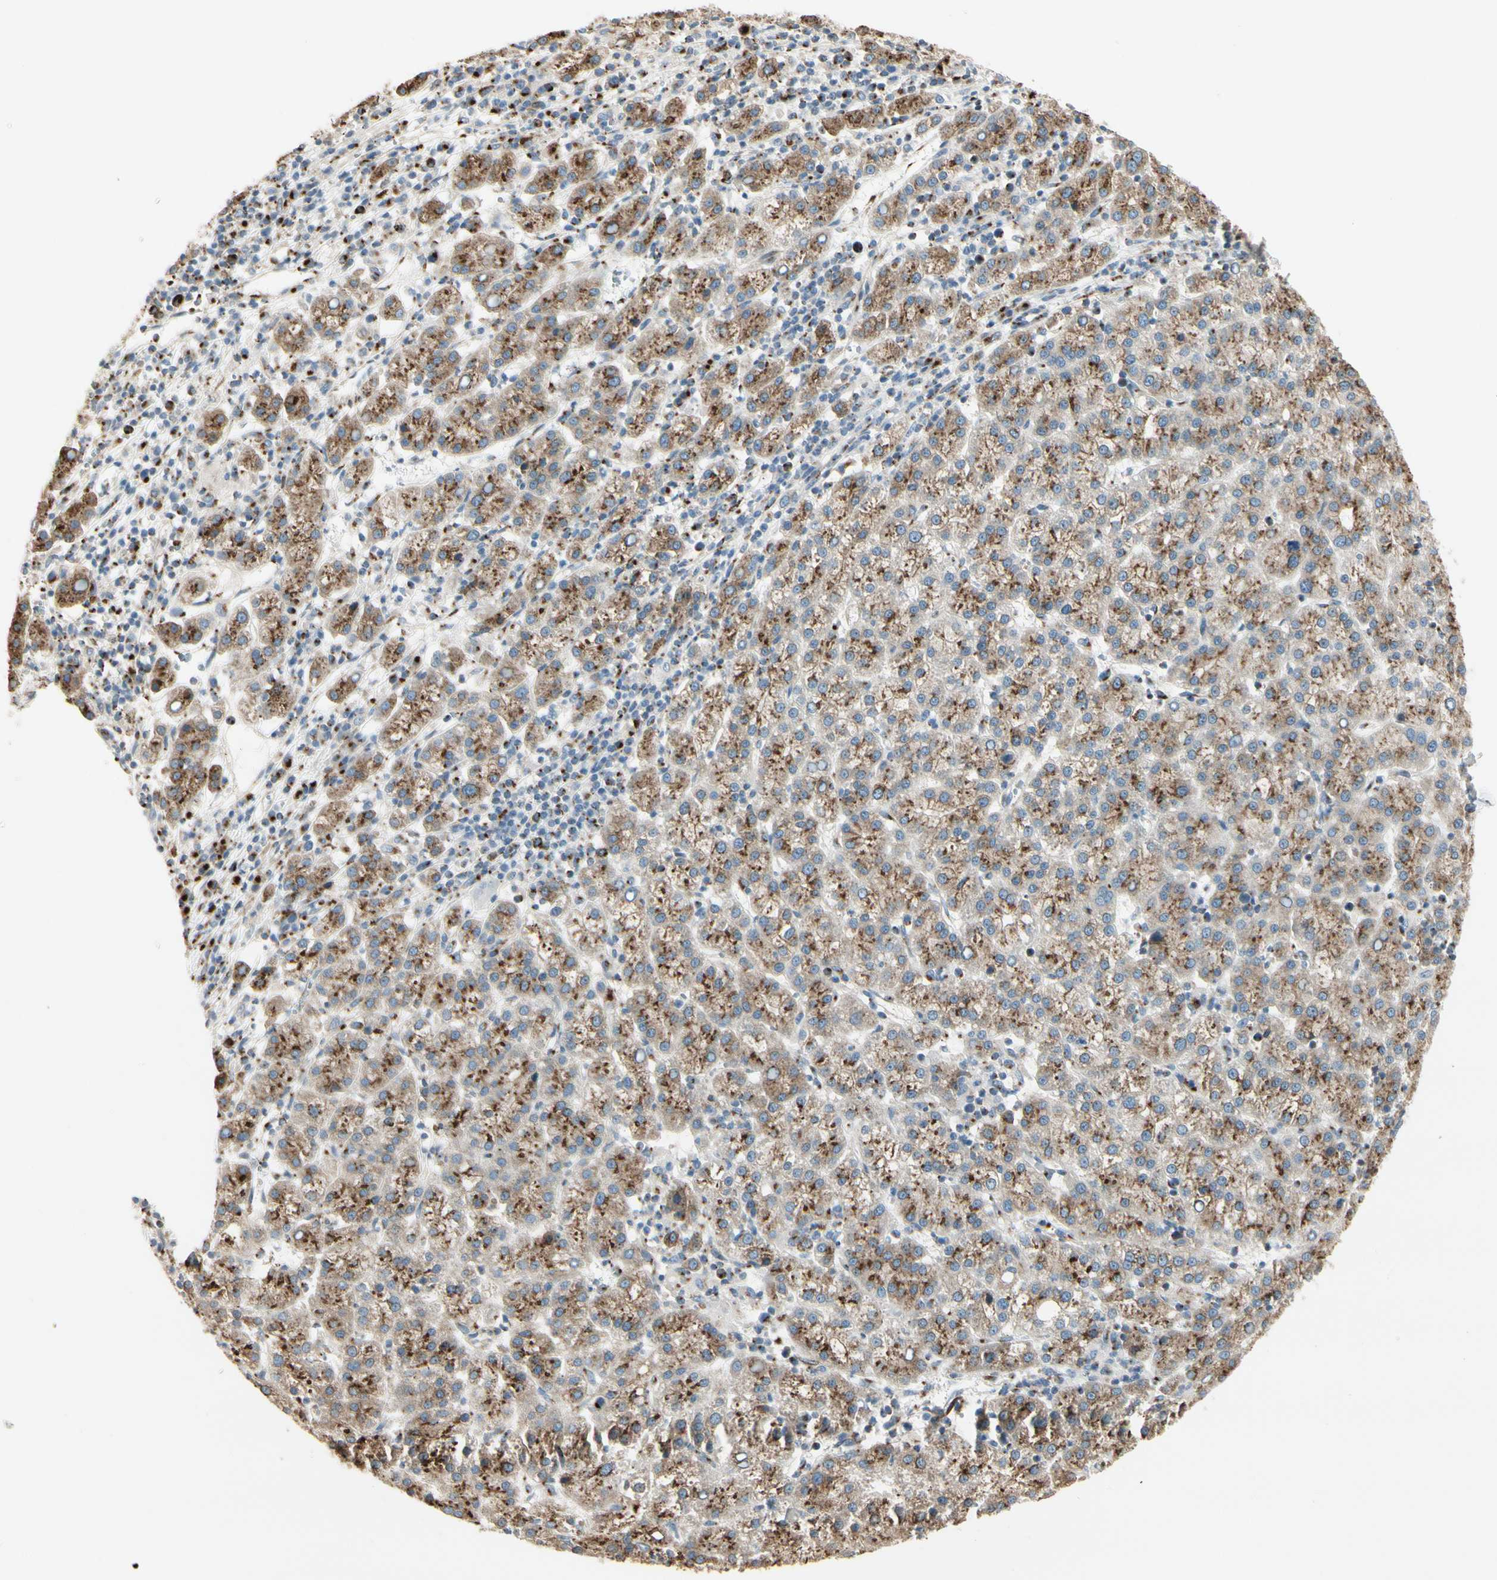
{"staining": {"intensity": "moderate", "quantity": ">75%", "location": "cytoplasmic/membranous"}, "tissue": "liver cancer", "cell_type": "Tumor cells", "image_type": "cancer", "snomed": [{"axis": "morphology", "description": "Carcinoma, Hepatocellular, NOS"}, {"axis": "topography", "description": "Liver"}], "caption": "Immunohistochemical staining of liver cancer displays medium levels of moderate cytoplasmic/membranous positivity in about >75% of tumor cells.", "gene": "NUCB2", "patient": {"sex": "female", "age": 58}}